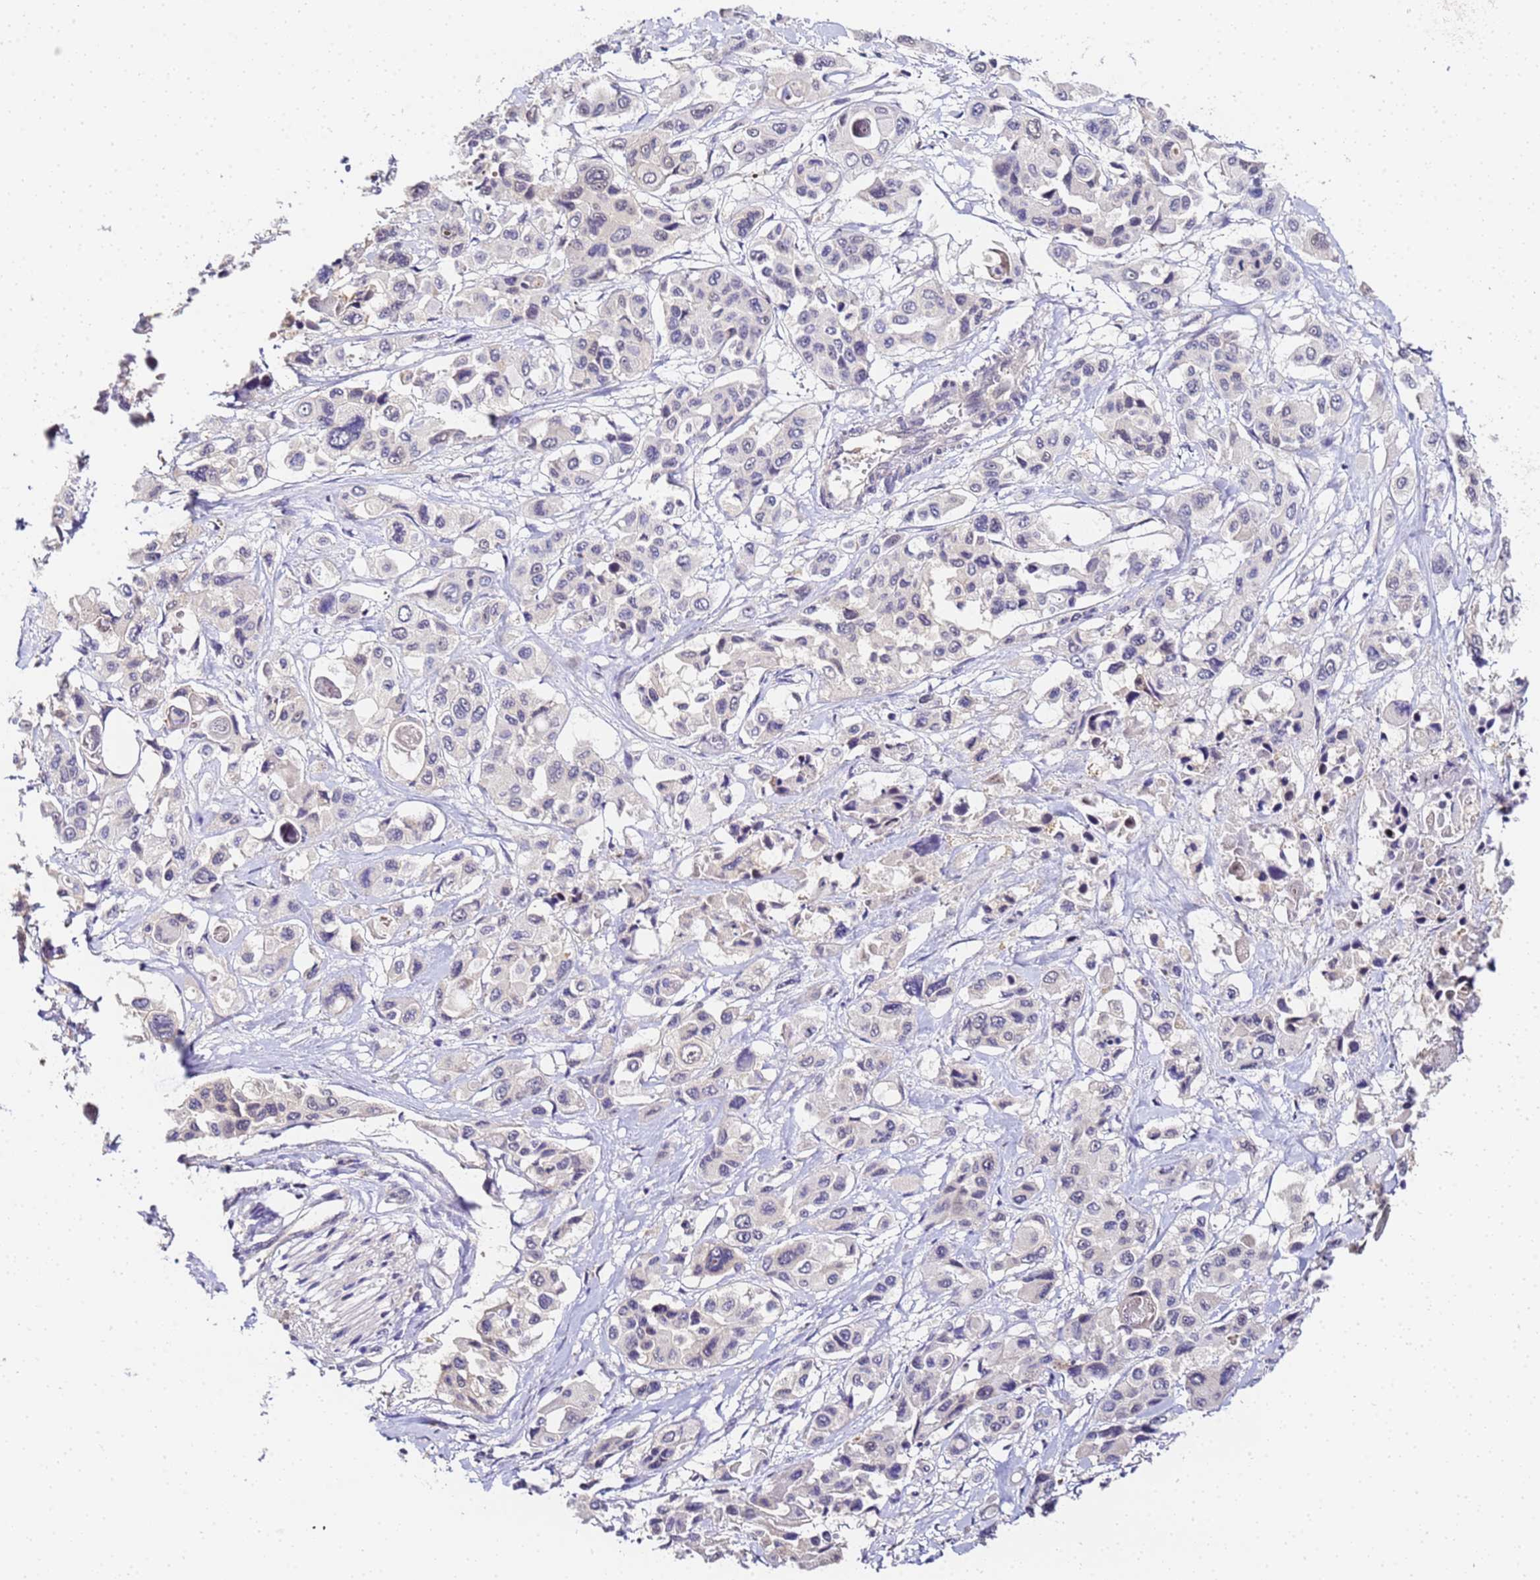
{"staining": {"intensity": "negative", "quantity": "none", "location": "none"}, "tissue": "pancreatic cancer", "cell_type": "Tumor cells", "image_type": "cancer", "snomed": [{"axis": "morphology", "description": "Adenocarcinoma, NOS"}, {"axis": "topography", "description": "Pancreas"}], "caption": "Immunohistochemistry of human adenocarcinoma (pancreatic) displays no expression in tumor cells.", "gene": "LSM3", "patient": {"sex": "male", "age": 92}}